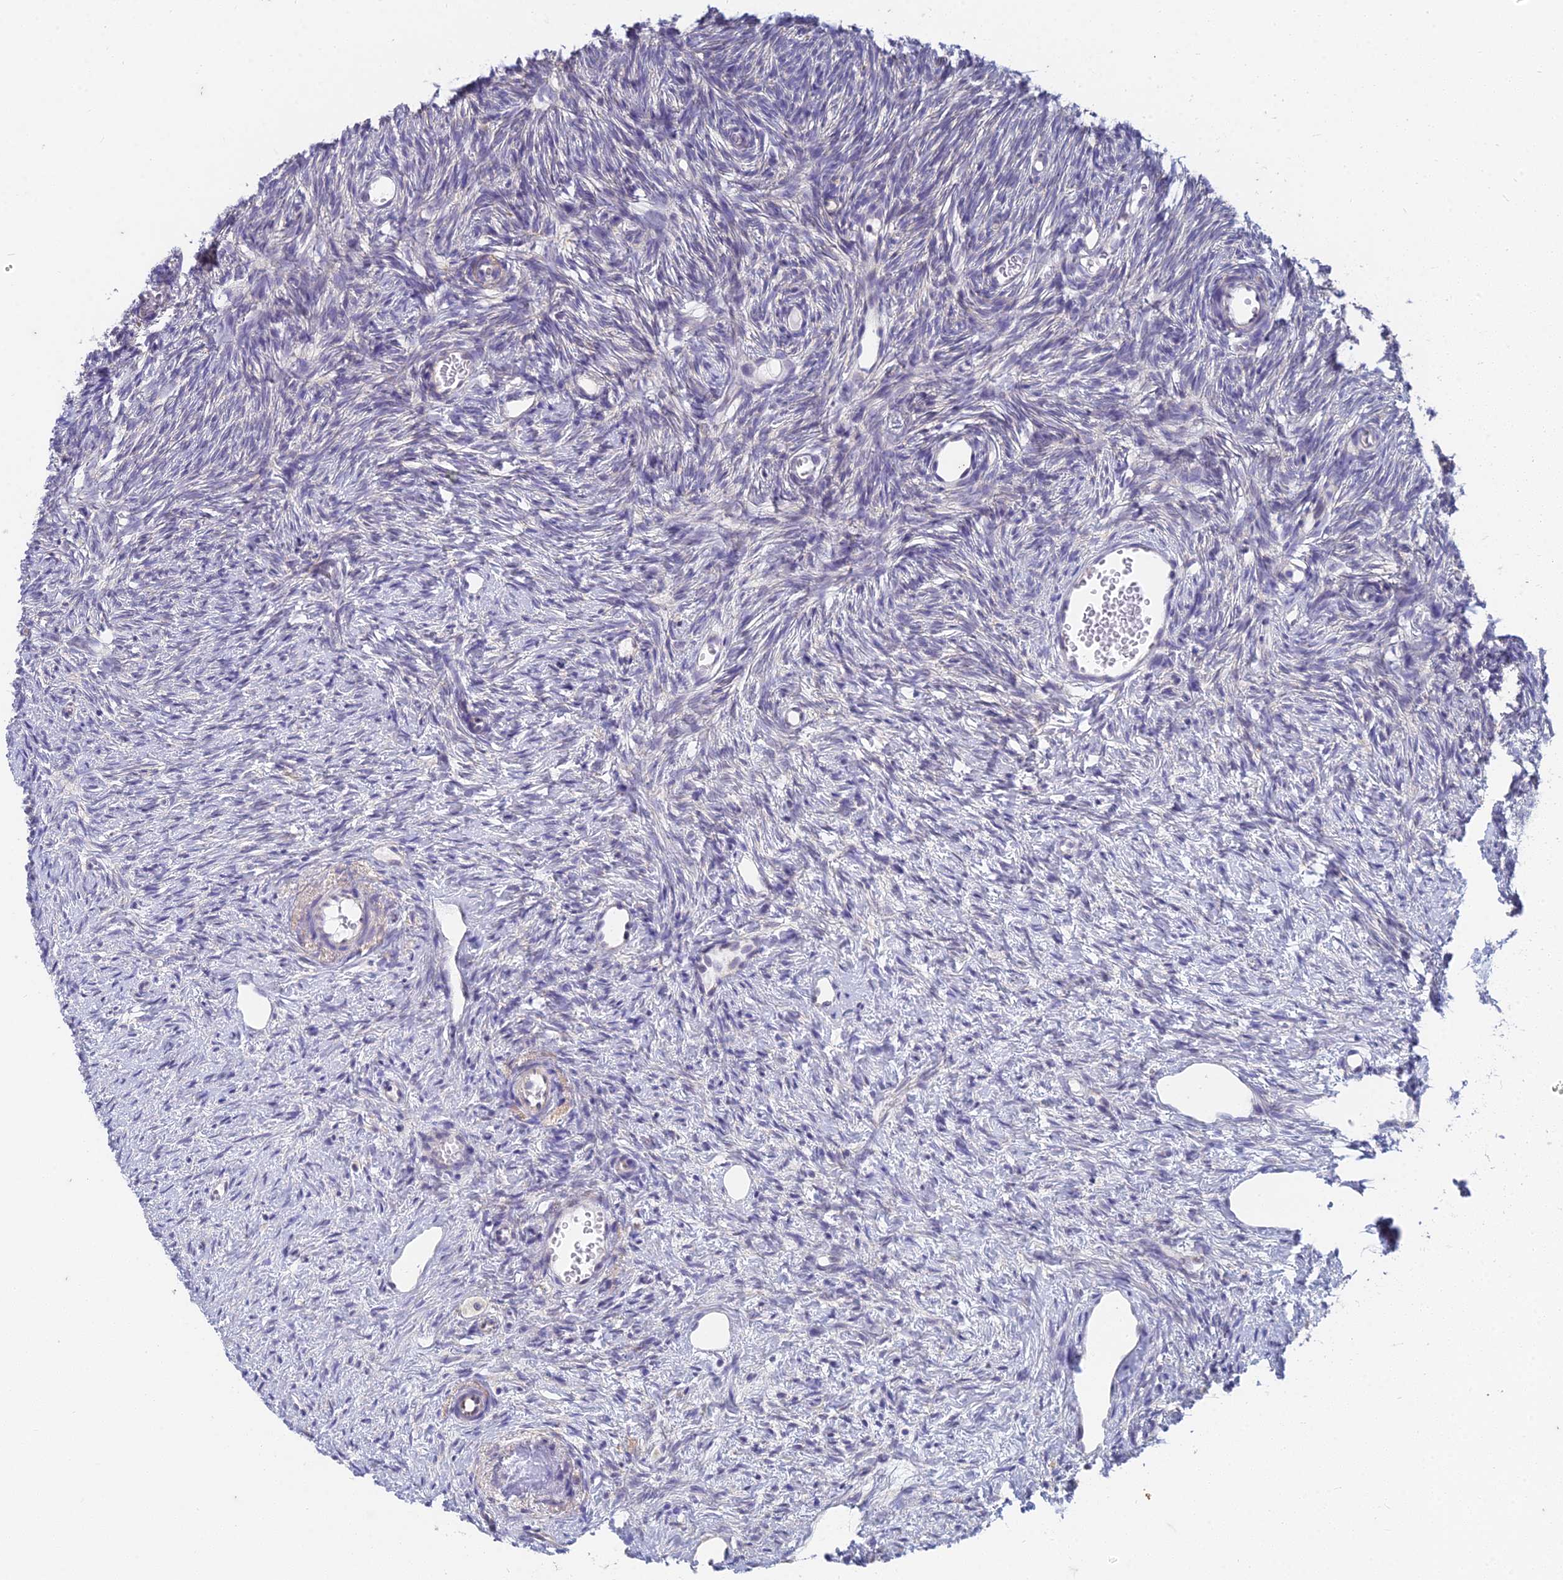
{"staining": {"intensity": "negative", "quantity": "none", "location": "none"}, "tissue": "ovary", "cell_type": "Follicle cells", "image_type": "normal", "snomed": [{"axis": "morphology", "description": "Normal tissue, NOS"}, {"axis": "topography", "description": "Ovary"}], "caption": "Immunohistochemistry histopathology image of unremarkable ovary stained for a protein (brown), which exhibits no staining in follicle cells. (DAB immunohistochemistry with hematoxylin counter stain).", "gene": "EEF2KMT", "patient": {"sex": "female", "age": 51}}